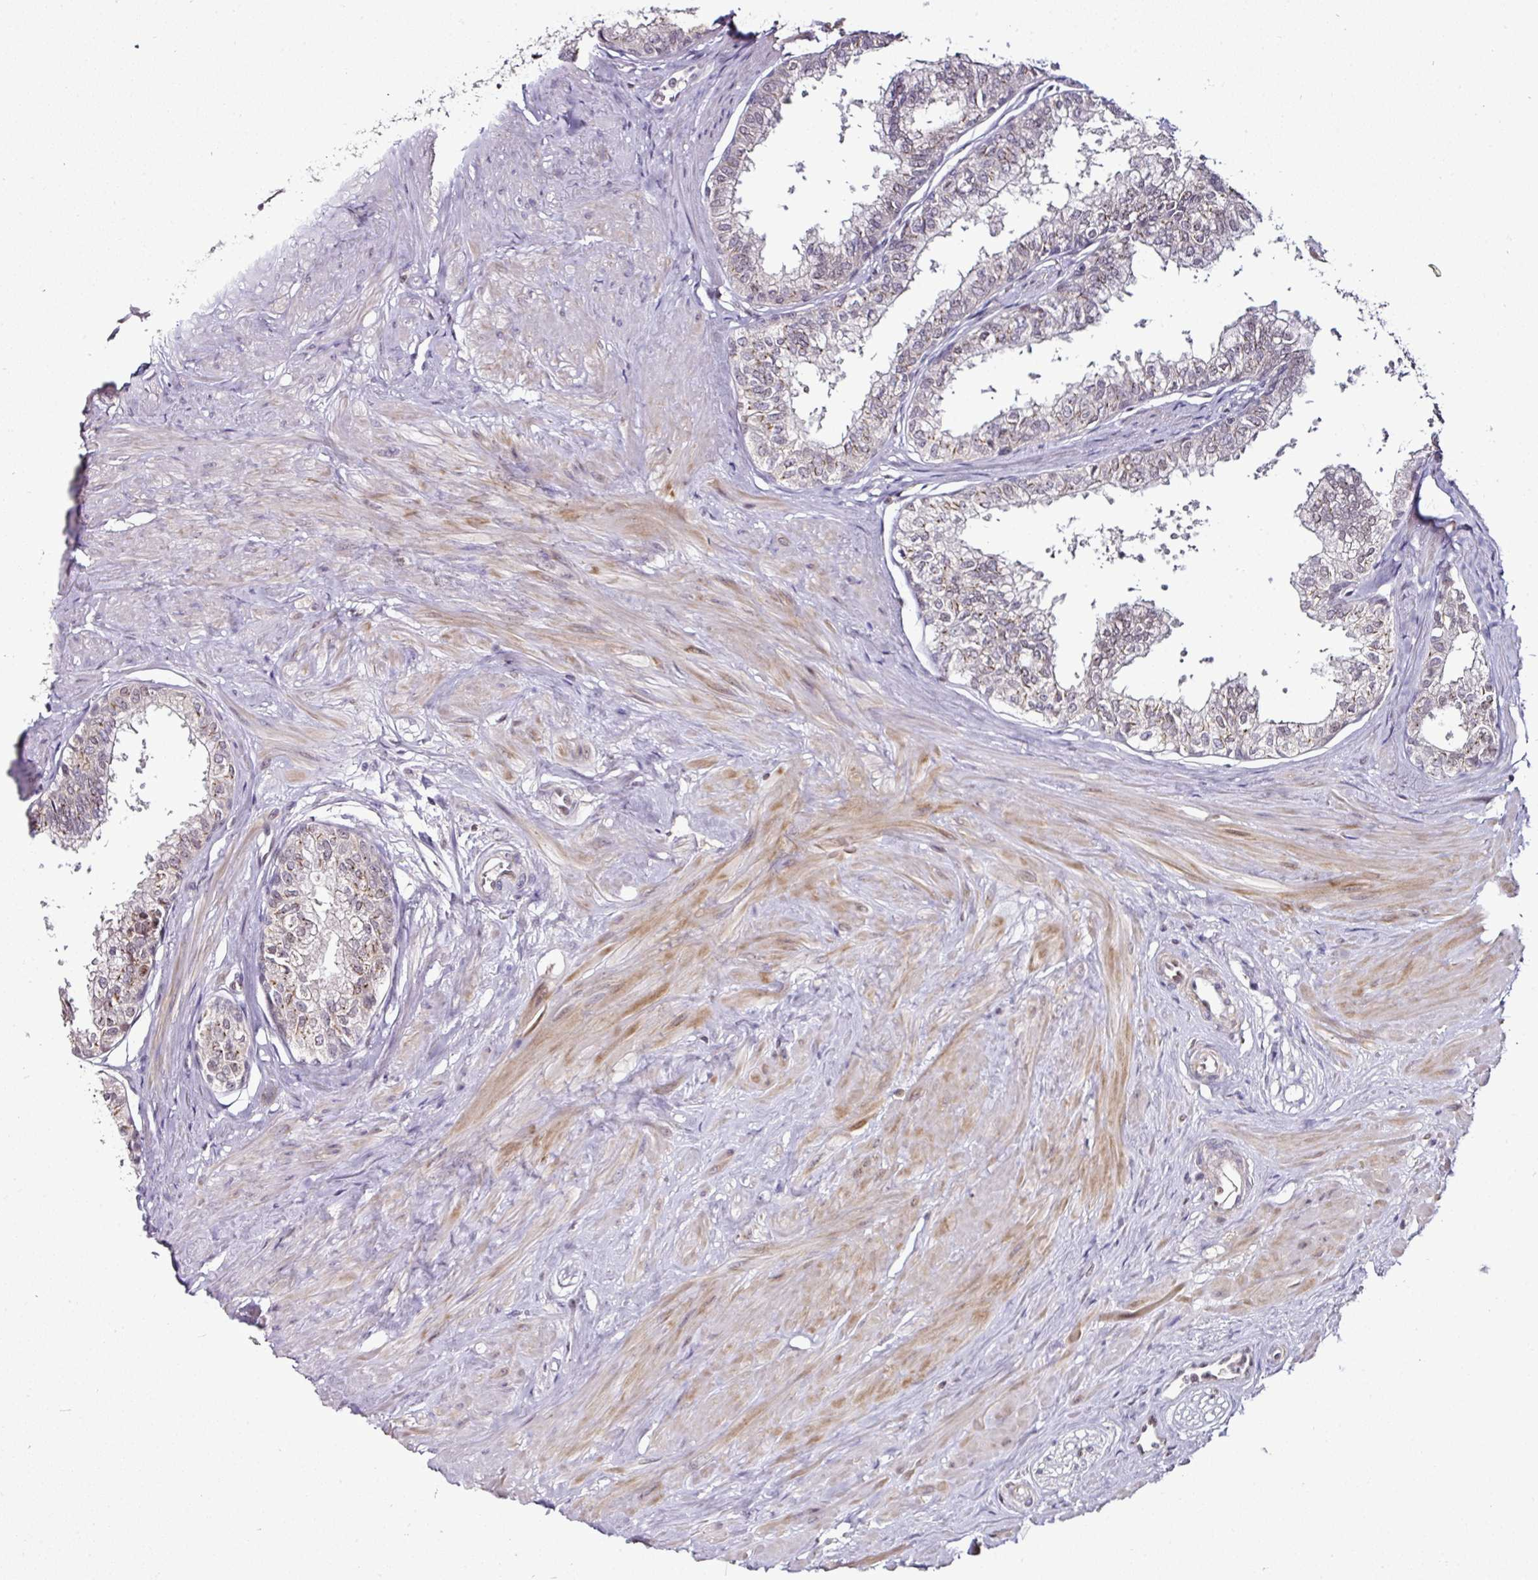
{"staining": {"intensity": "weak", "quantity": "25%-75%", "location": "nuclear"}, "tissue": "seminal vesicle", "cell_type": "Glandular cells", "image_type": "normal", "snomed": [{"axis": "morphology", "description": "Normal tissue, NOS"}, {"axis": "topography", "description": "Prostate"}, {"axis": "topography", "description": "Seminal veicle"}], "caption": "Unremarkable seminal vesicle was stained to show a protein in brown. There is low levels of weak nuclear staining in about 25%-75% of glandular cells. (DAB (3,3'-diaminobenzidine) IHC with brightfield microscopy, high magnification).", "gene": "KLF16", "patient": {"sex": "male", "age": 60}}